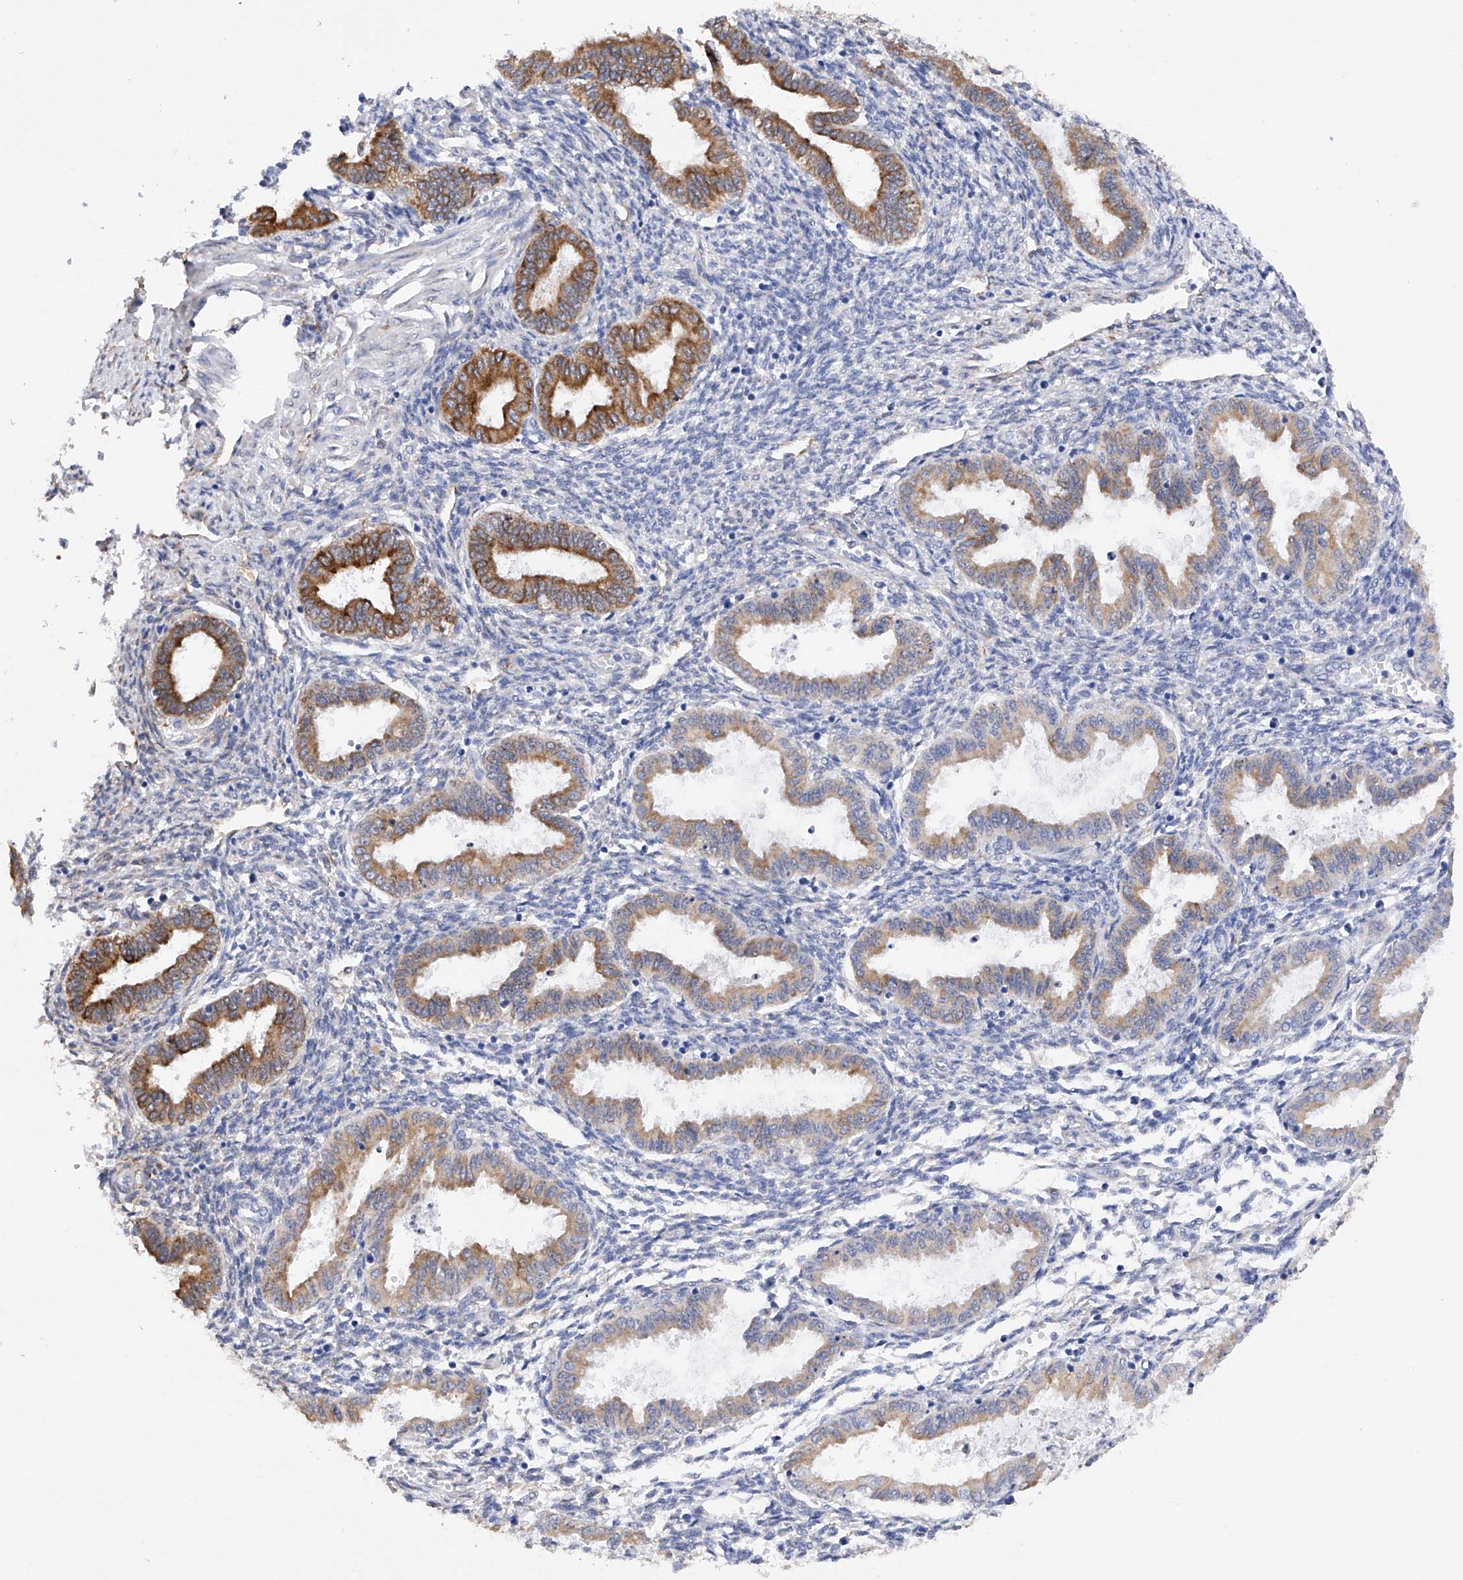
{"staining": {"intensity": "negative", "quantity": "none", "location": "none"}, "tissue": "endometrium", "cell_type": "Cells in endometrial stroma", "image_type": "normal", "snomed": [{"axis": "morphology", "description": "Normal tissue, NOS"}, {"axis": "topography", "description": "Endometrium"}], "caption": "Image shows no protein positivity in cells in endometrial stroma of unremarkable endometrium.", "gene": "PDIA5", "patient": {"sex": "female", "age": 33}}